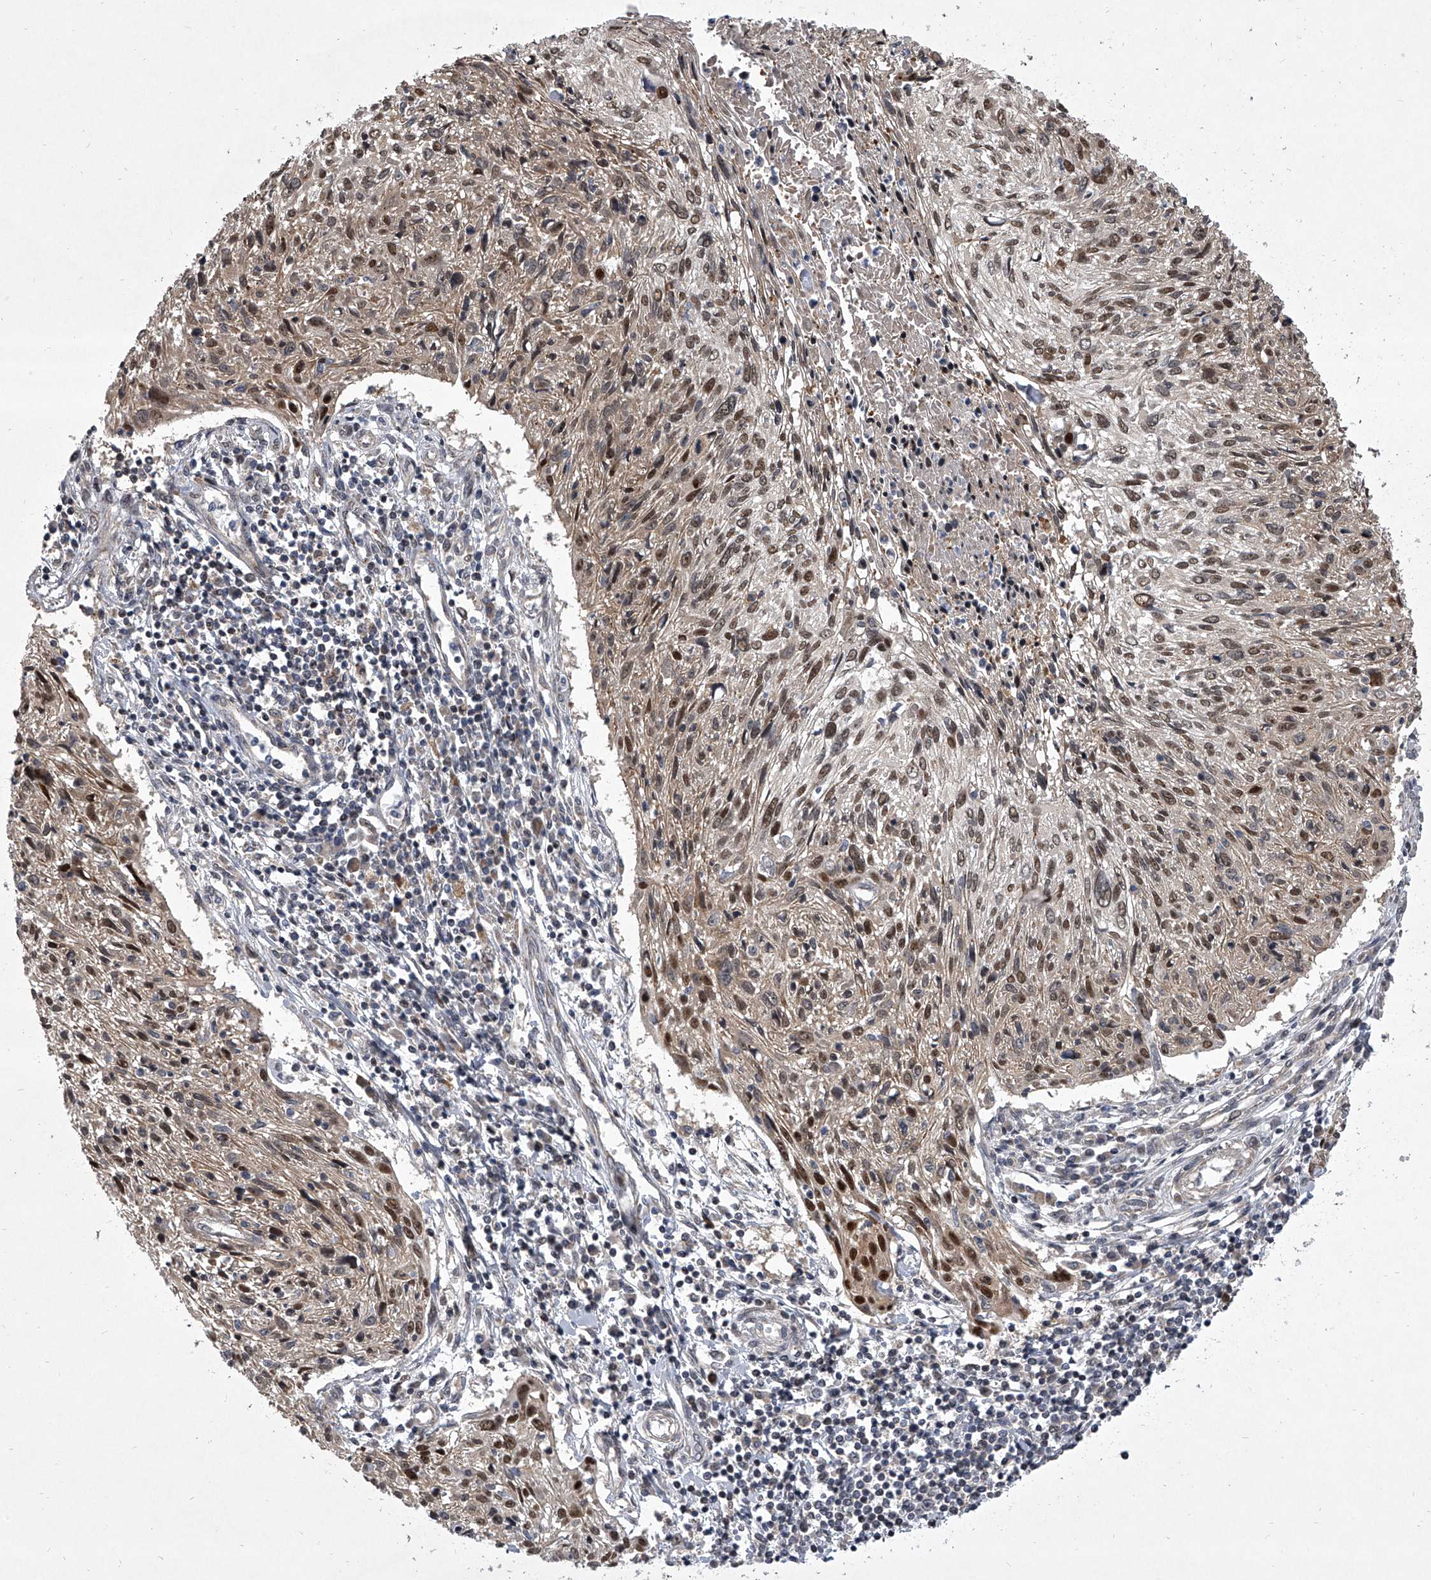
{"staining": {"intensity": "moderate", "quantity": ">75%", "location": "cytoplasmic/membranous,nuclear"}, "tissue": "cervical cancer", "cell_type": "Tumor cells", "image_type": "cancer", "snomed": [{"axis": "morphology", "description": "Squamous cell carcinoma, NOS"}, {"axis": "topography", "description": "Cervix"}], "caption": "Immunohistochemistry image of neoplastic tissue: human cervical cancer stained using IHC reveals medium levels of moderate protein expression localized specifically in the cytoplasmic/membranous and nuclear of tumor cells, appearing as a cytoplasmic/membranous and nuclear brown color.", "gene": "HEATR6", "patient": {"sex": "female", "age": 51}}